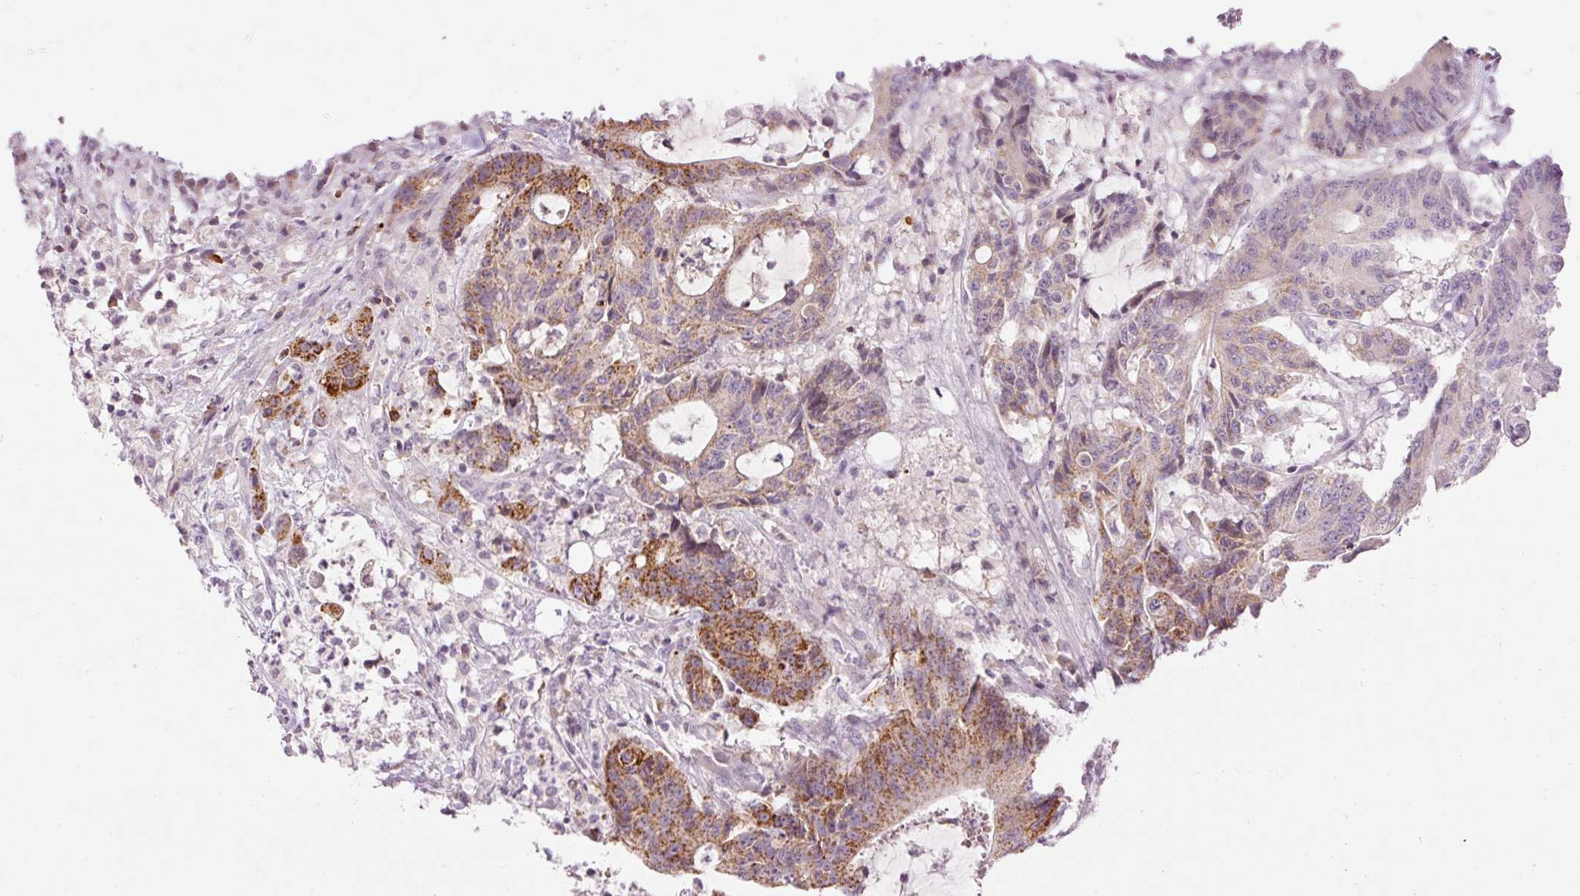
{"staining": {"intensity": "strong", "quantity": "25%-75%", "location": "cytoplasmic/membranous"}, "tissue": "colorectal cancer", "cell_type": "Tumor cells", "image_type": "cancer", "snomed": [{"axis": "morphology", "description": "Adenocarcinoma, NOS"}, {"axis": "topography", "description": "Colon"}], "caption": "Protein expression analysis of colorectal cancer demonstrates strong cytoplasmic/membranous expression in approximately 25%-75% of tumor cells.", "gene": "ABHD11", "patient": {"sex": "female", "age": 84}}